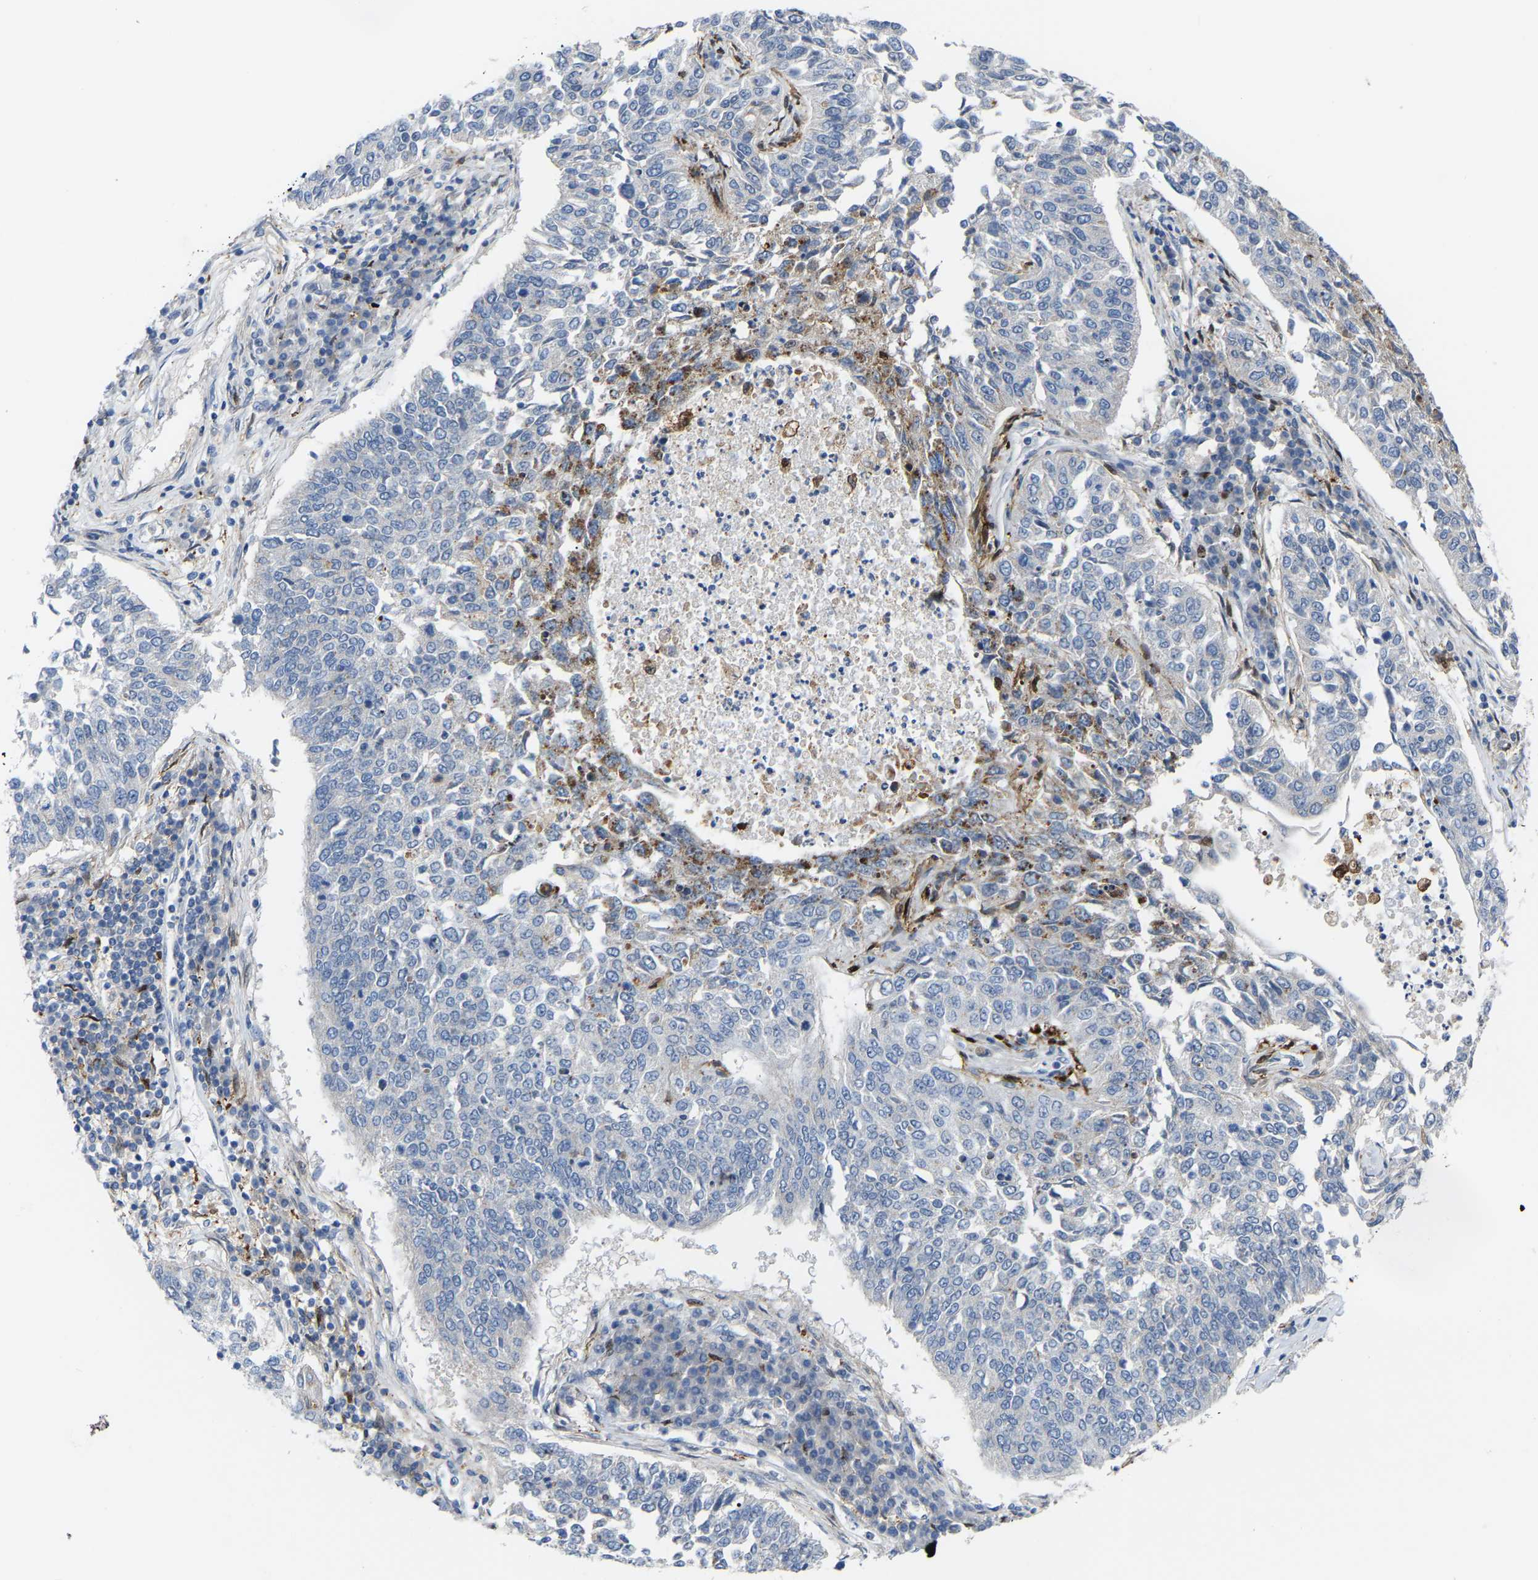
{"staining": {"intensity": "negative", "quantity": "none", "location": "none"}, "tissue": "lung cancer", "cell_type": "Tumor cells", "image_type": "cancer", "snomed": [{"axis": "morphology", "description": "Normal tissue, NOS"}, {"axis": "morphology", "description": "Squamous cell carcinoma, NOS"}, {"axis": "topography", "description": "Cartilage tissue"}, {"axis": "topography", "description": "Bronchus"}, {"axis": "topography", "description": "Lung"}], "caption": "Squamous cell carcinoma (lung) stained for a protein using immunohistochemistry (IHC) reveals no positivity tumor cells.", "gene": "ABTB2", "patient": {"sex": "female", "age": 49}}